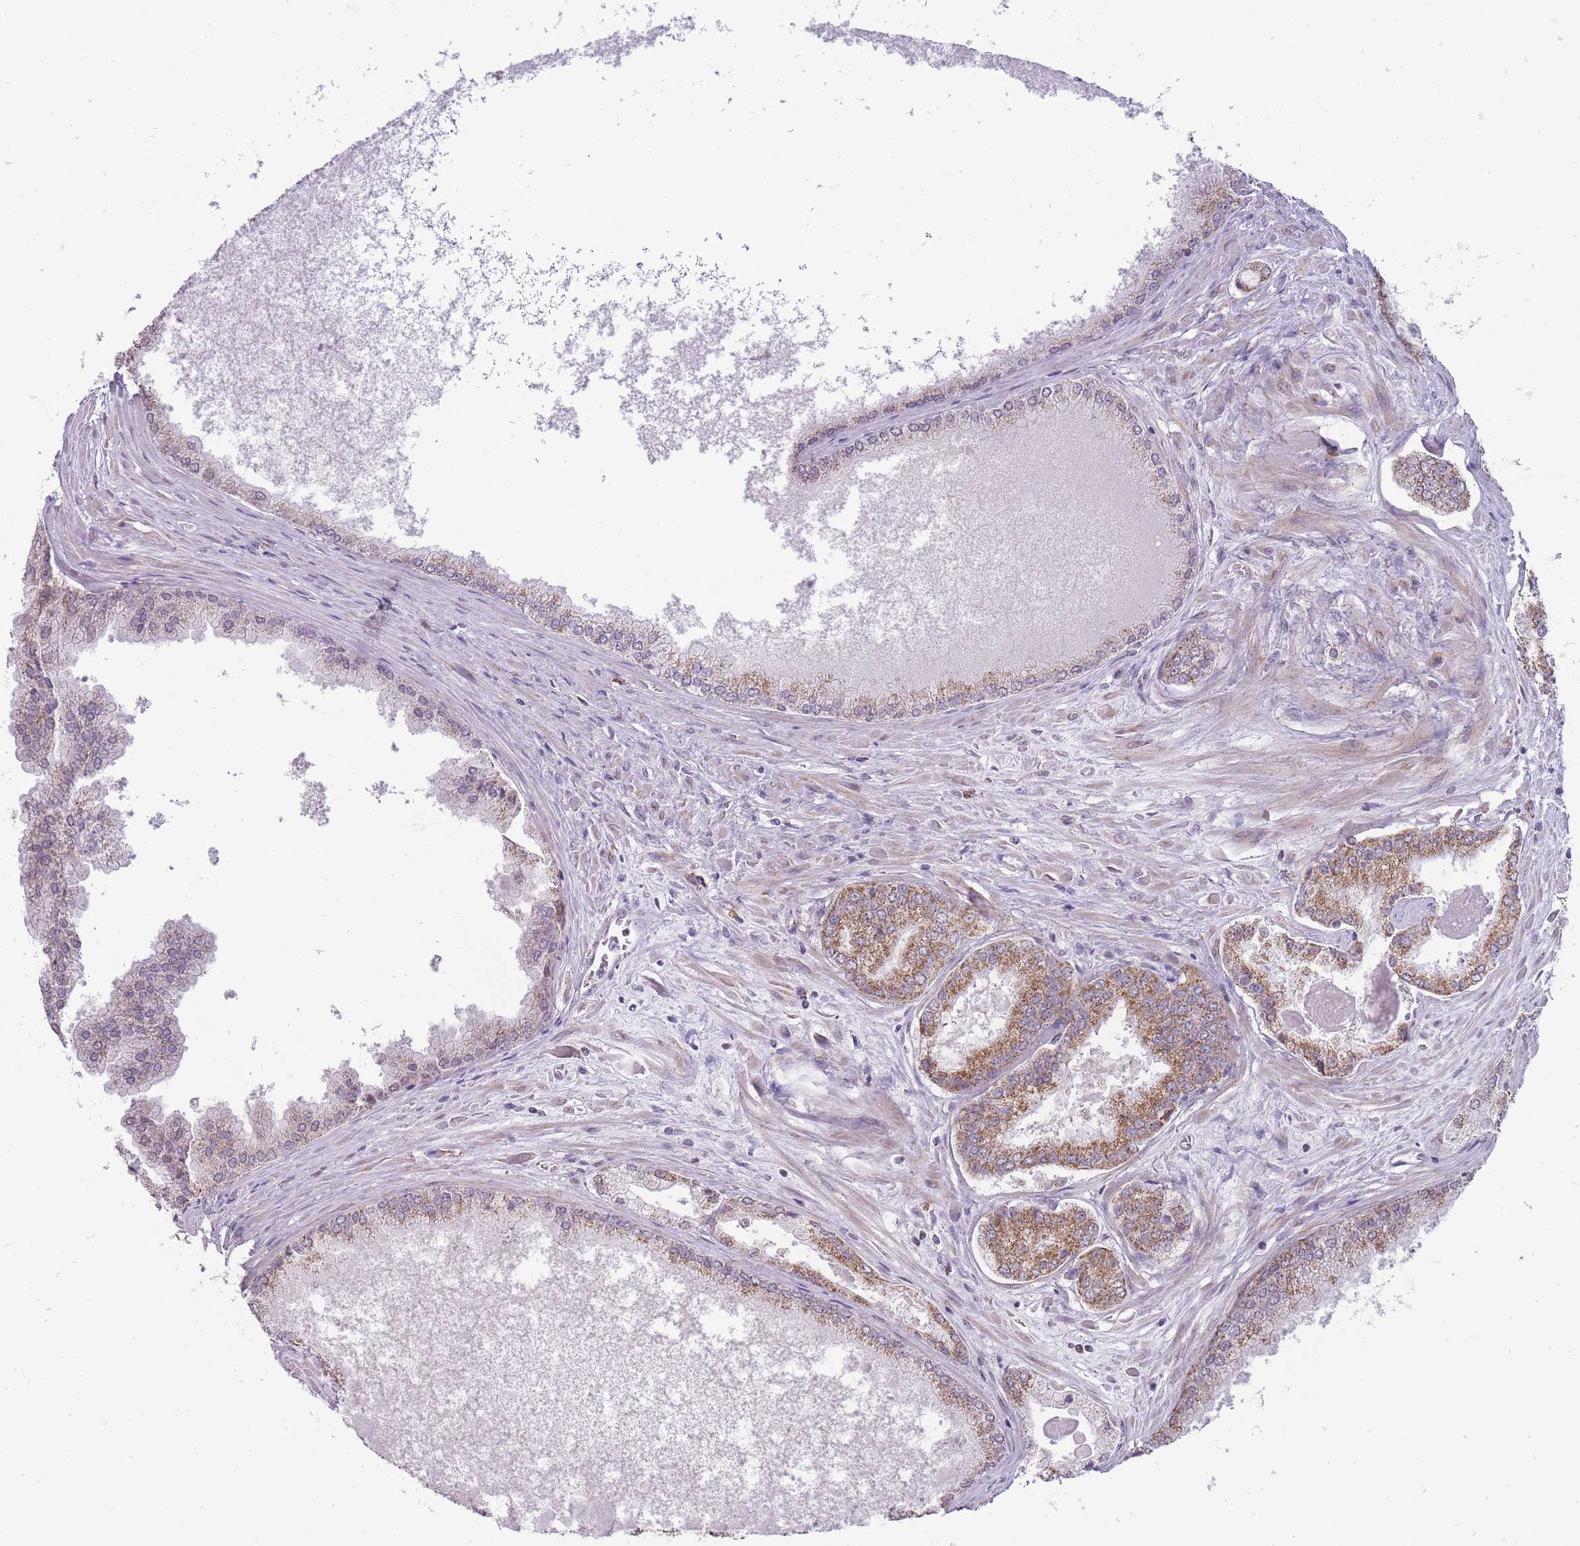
{"staining": {"intensity": "moderate", "quantity": ">75%", "location": "cytoplasmic/membranous"}, "tissue": "prostate cancer", "cell_type": "Tumor cells", "image_type": "cancer", "snomed": [{"axis": "morphology", "description": "Adenocarcinoma, Low grade"}, {"axis": "topography", "description": "Prostate"}], "caption": "High-power microscopy captured an immunohistochemistry (IHC) micrograph of low-grade adenocarcinoma (prostate), revealing moderate cytoplasmic/membranous staining in approximately >75% of tumor cells. The staining was performed using DAB to visualize the protein expression in brown, while the nuclei were stained in blue with hematoxylin (Magnification: 20x).", "gene": "NELL1", "patient": {"sex": "male", "age": 68}}